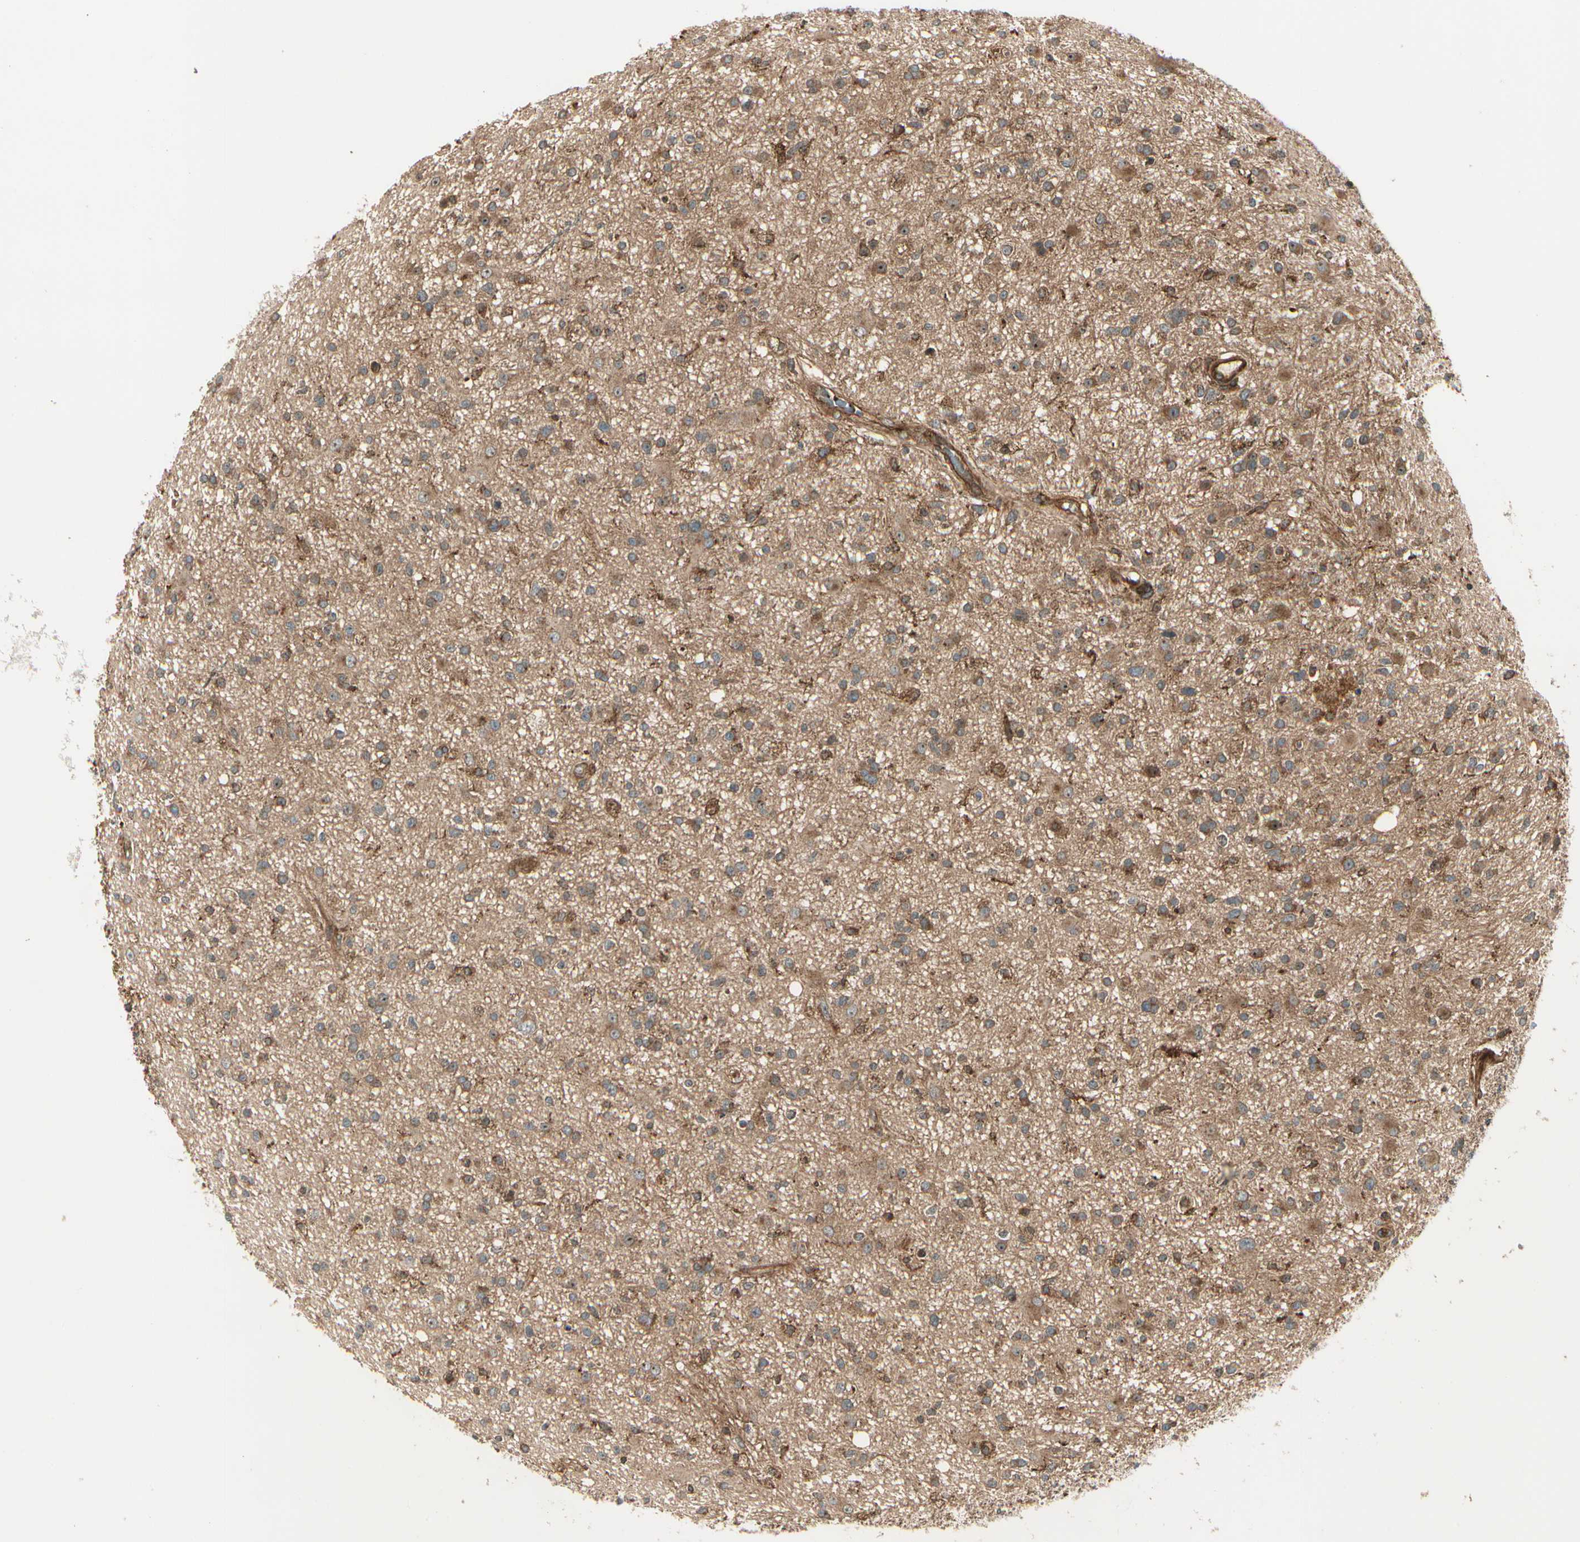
{"staining": {"intensity": "moderate", "quantity": ">75%", "location": "cytoplasmic/membranous"}, "tissue": "glioma", "cell_type": "Tumor cells", "image_type": "cancer", "snomed": [{"axis": "morphology", "description": "Glioma, malignant, High grade"}, {"axis": "topography", "description": "Brain"}], "caption": "Immunohistochemical staining of human glioma demonstrates moderate cytoplasmic/membranous protein positivity in approximately >75% of tumor cells. Immunohistochemistry stains the protein in brown and the nuclei are stained blue.", "gene": "FKBP15", "patient": {"sex": "male", "age": 33}}